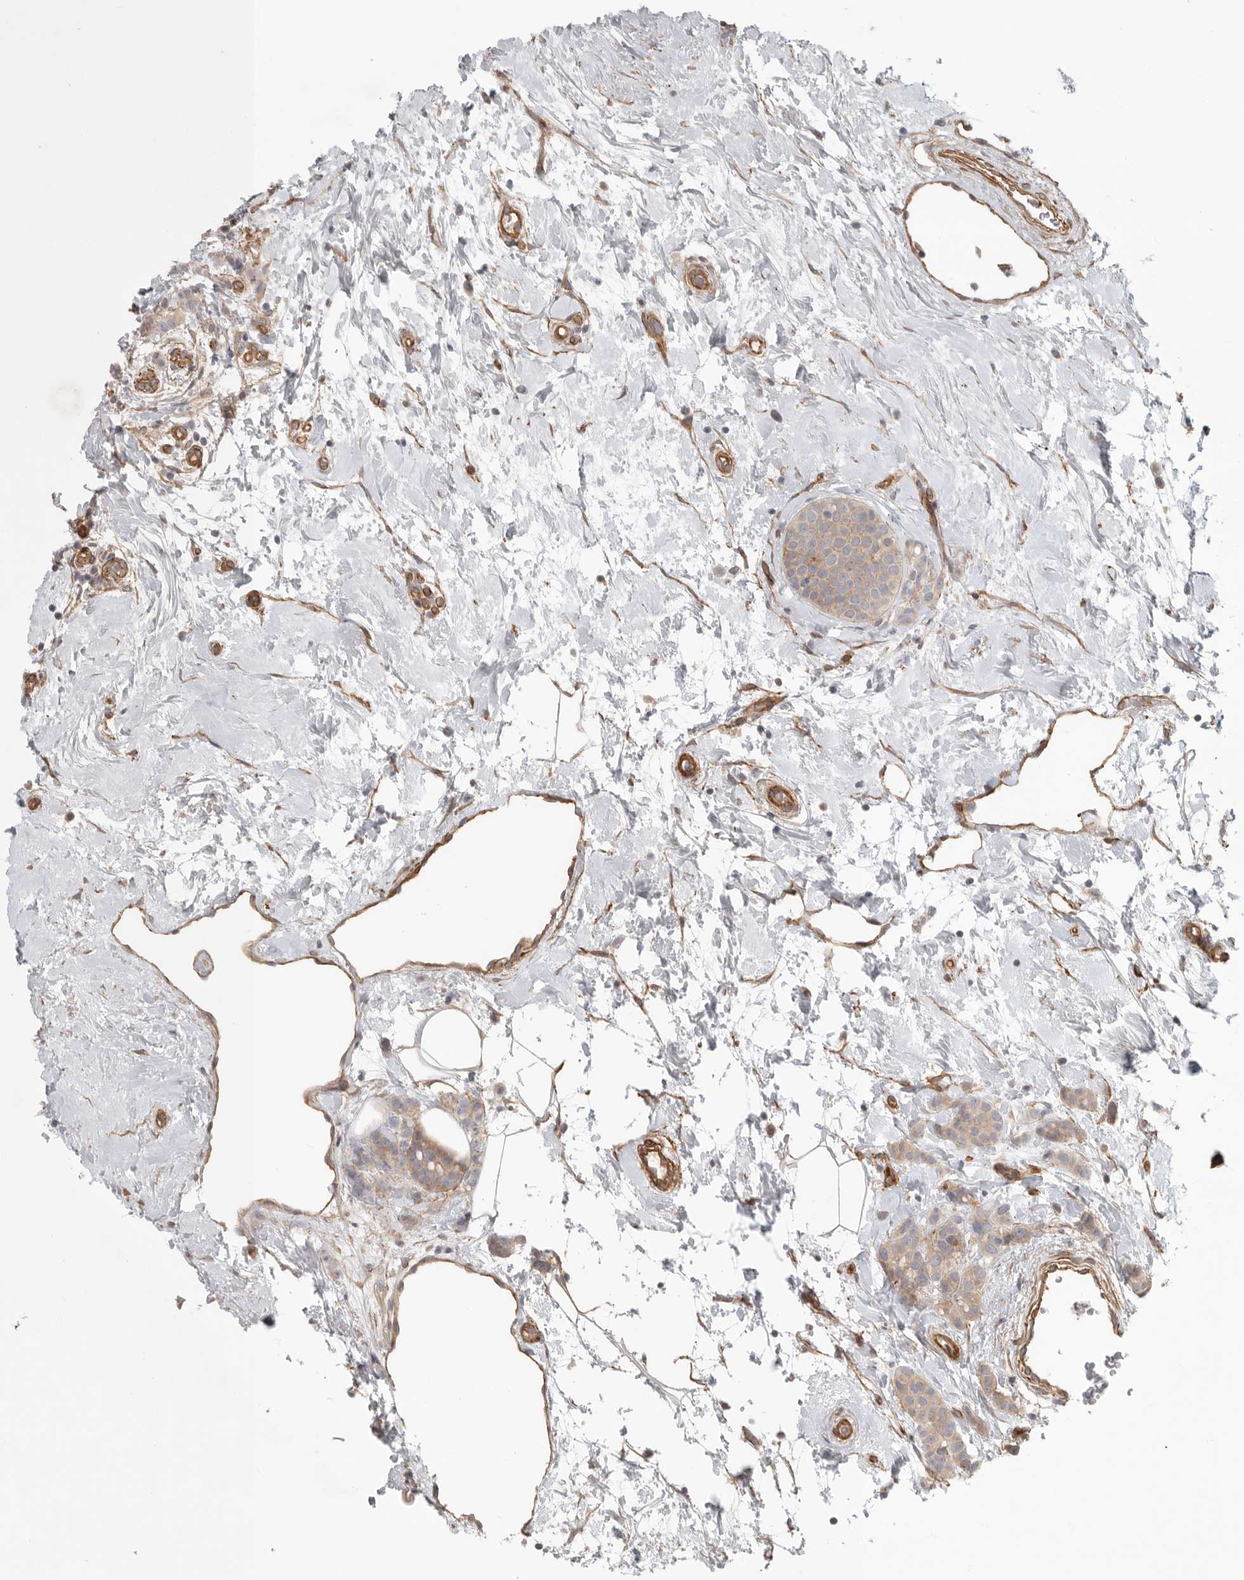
{"staining": {"intensity": "weak", "quantity": ">75%", "location": "cytoplasmic/membranous"}, "tissue": "breast cancer", "cell_type": "Tumor cells", "image_type": "cancer", "snomed": [{"axis": "morphology", "description": "Lobular carcinoma, in situ"}, {"axis": "morphology", "description": "Lobular carcinoma"}, {"axis": "topography", "description": "Breast"}], "caption": "This micrograph exhibits immunohistochemistry staining of breast lobular carcinoma in situ, with low weak cytoplasmic/membranous positivity in approximately >75% of tumor cells.", "gene": "LONRF1", "patient": {"sex": "female", "age": 41}}